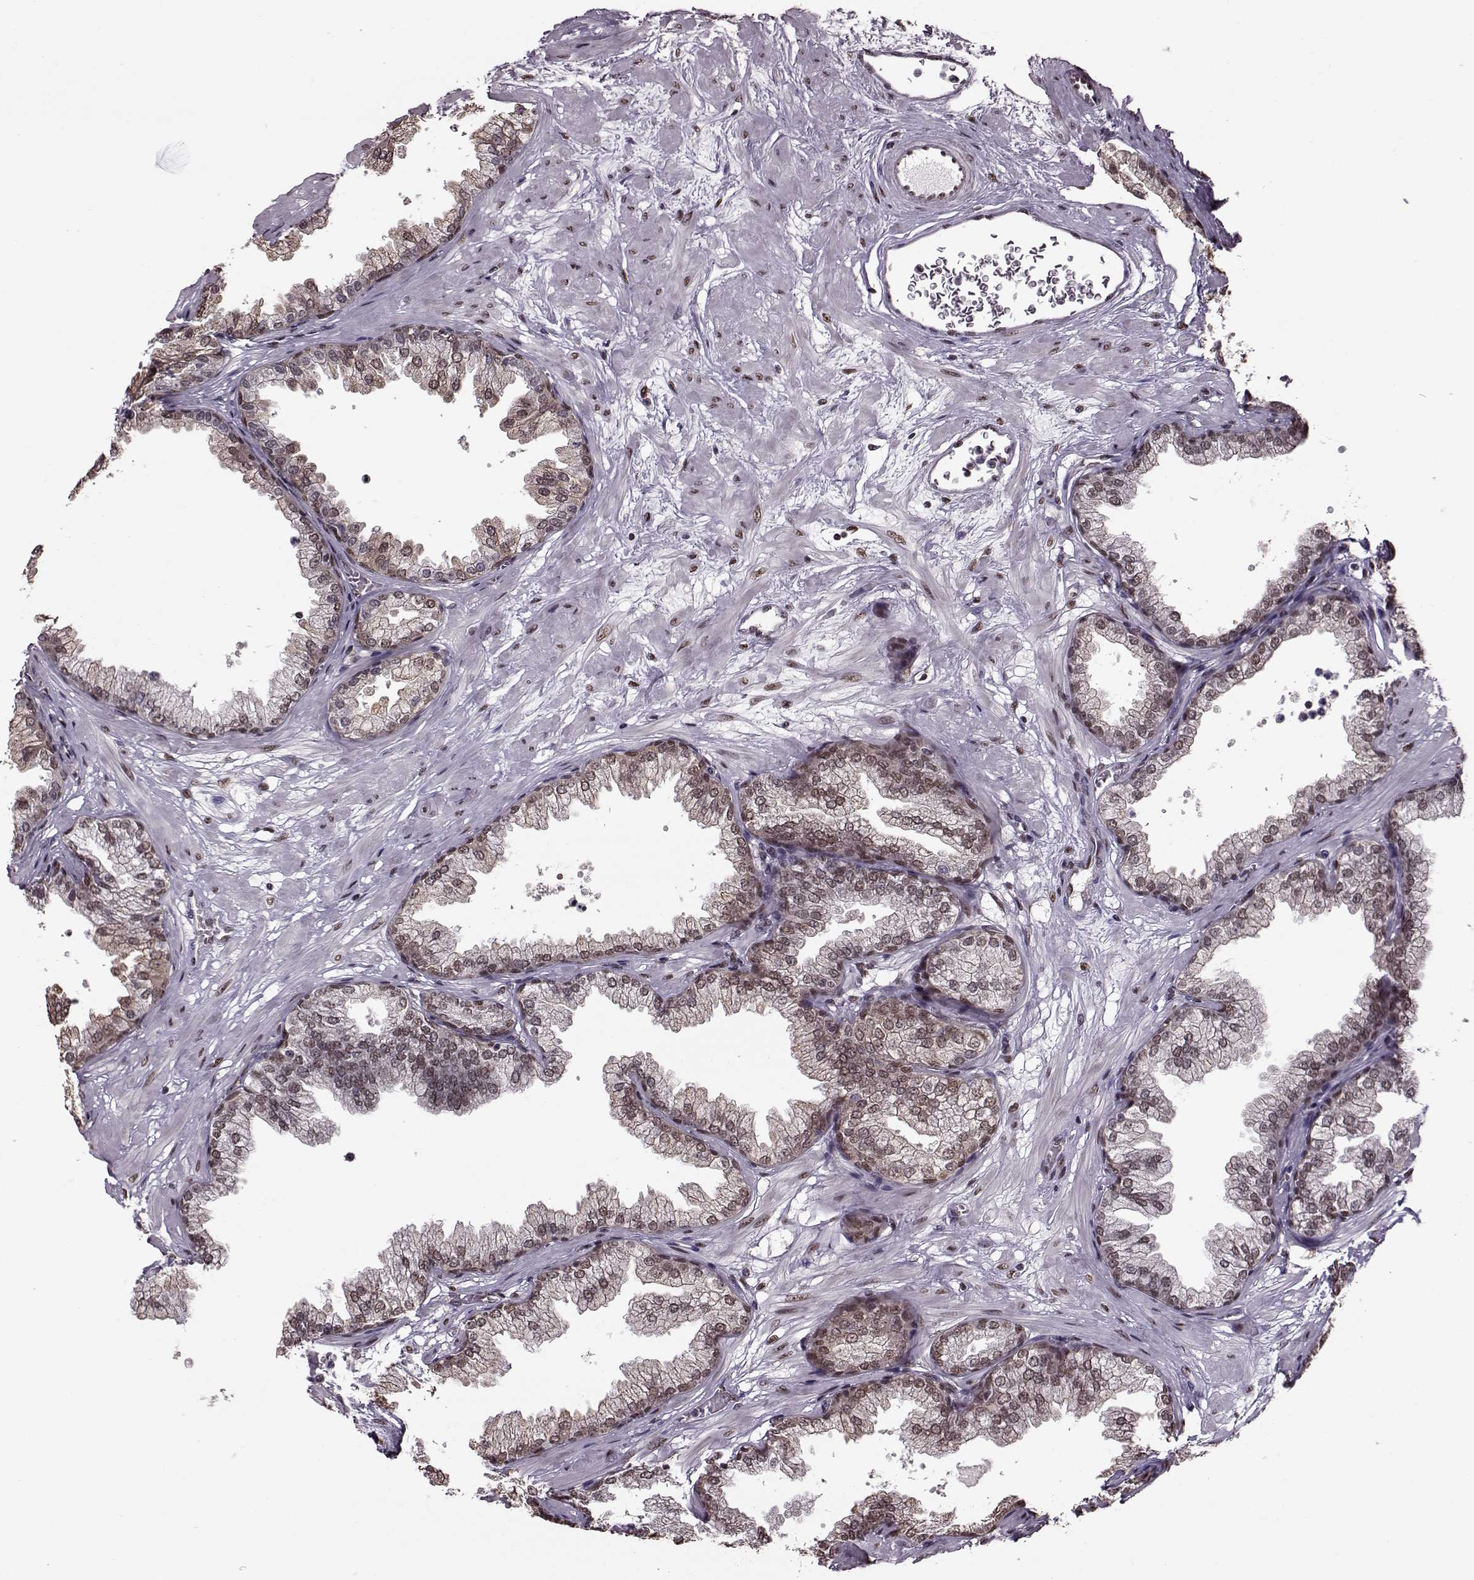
{"staining": {"intensity": "weak", "quantity": ">75%", "location": "nuclear"}, "tissue": "prostate", "cell_type": "Glandular cells", "image_type": "normal", "snomed": [{"axis": "morphology", "description": "Normal tissue, NOS"}, {"axis": "topography", "description": "Prostate"}], "caption": "High-power microscopy captured an immunohistochemistry micrograph of unremarkable prostate, revealing weak nuclear expression in about >75% of glandular cells. Using DAB (3,3'-diaminobenzidine) (brown) and hematoxylin (blue) stains, captured at high magnification using brightfield microscopy.", "gene": "FTO", "patient": {"sex": "male", "age": 37}}